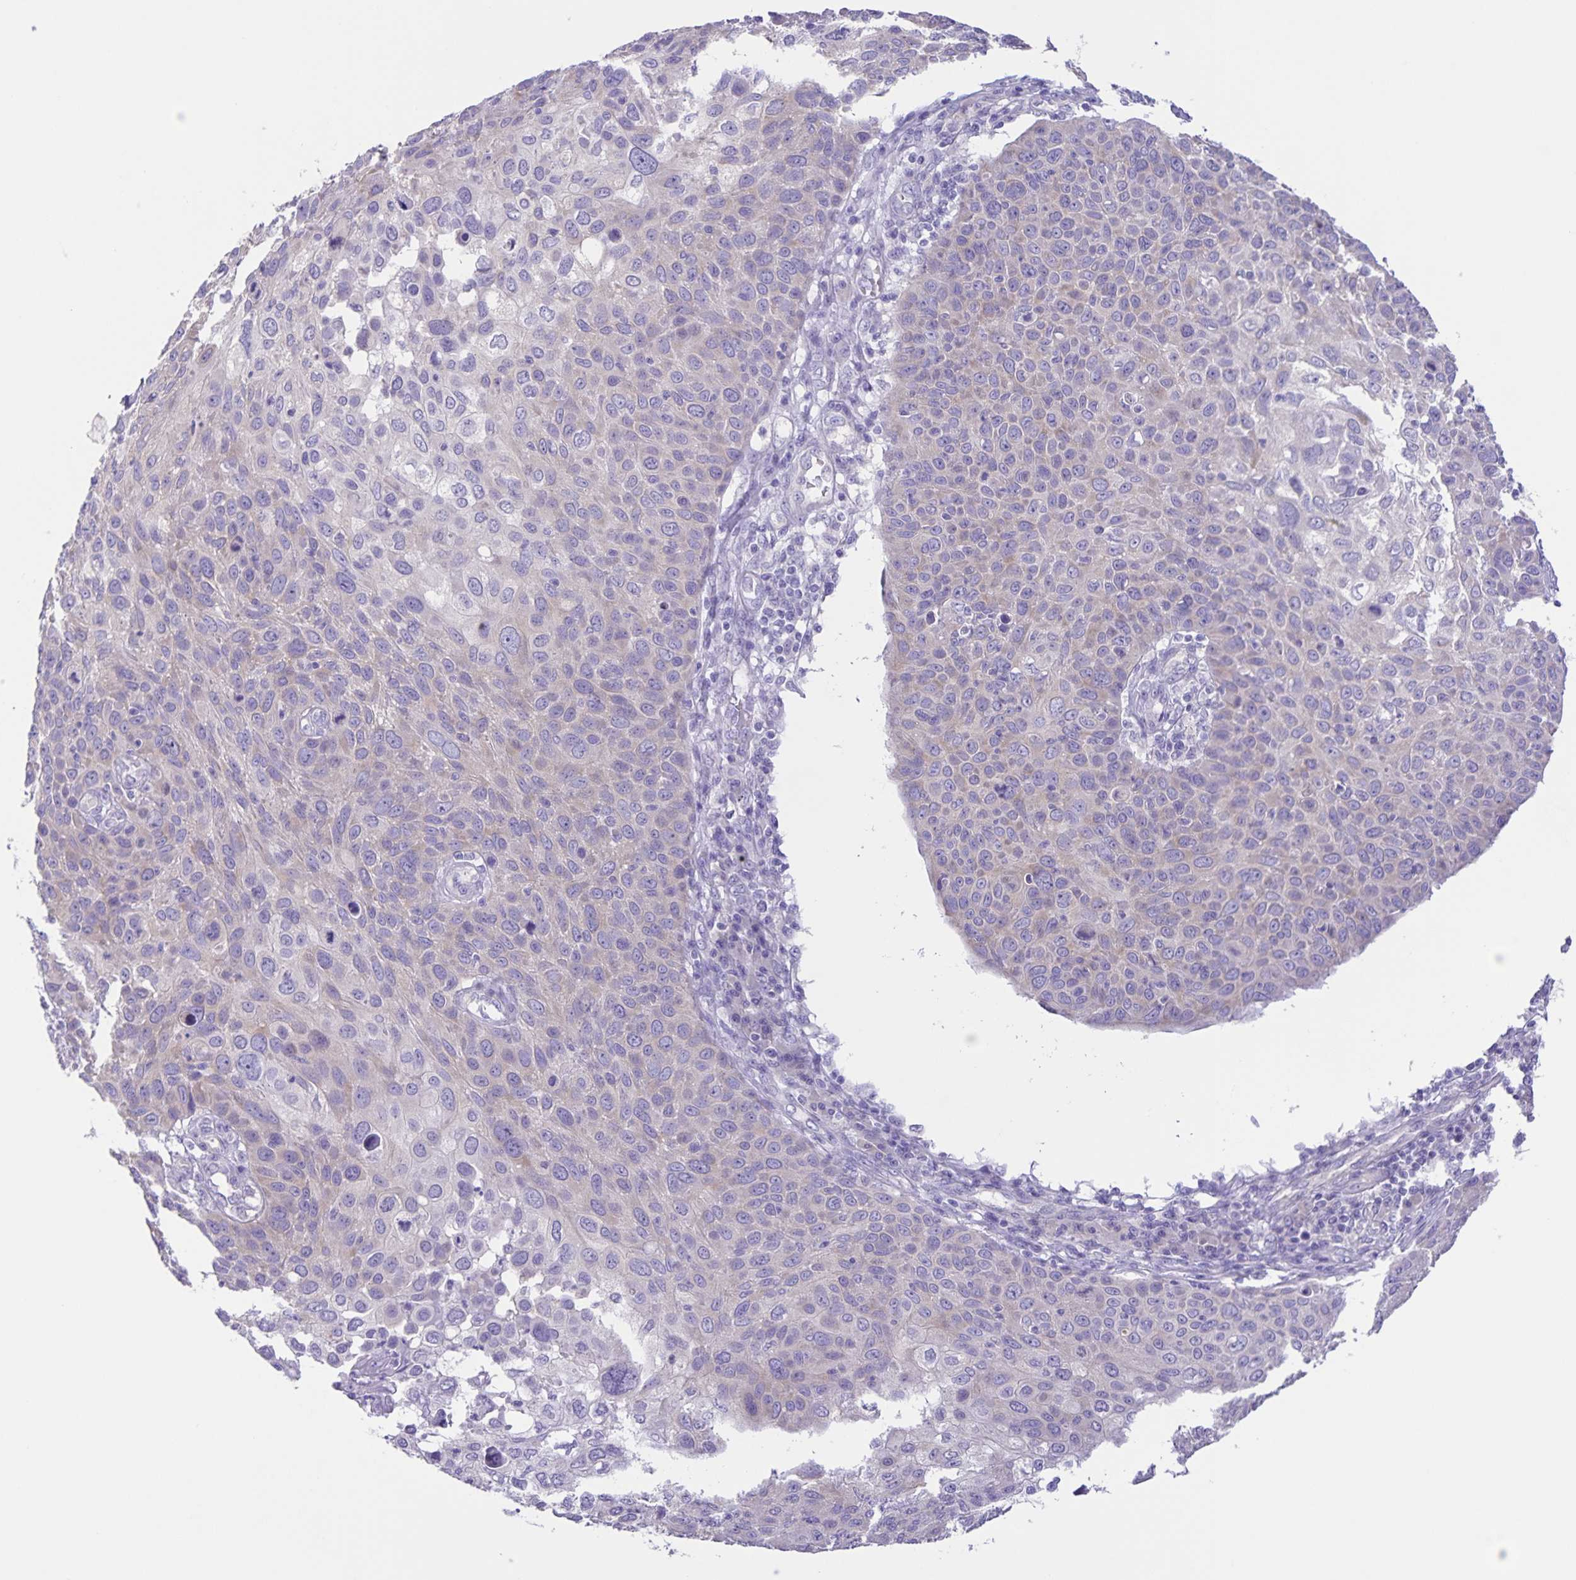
{"staining": {"intensity": "negative", "quantity": "none", "location": "none"}, "tissue": "skin cancer", "cell_type": "Tumor cells", "image_type": "cancer", "snomed": [{"axis": "morphology", "description": "Squamous cell carcinoma, NOS"}, {"axis": "topography", "description": "Skin"}], "caption": "Immunohistochemical staining of human skin squamous cell carcinoma reveals no significant staining in tumor cells.", "gene": "CAPSL", "patient": {"sex": "male", "age": 87}}